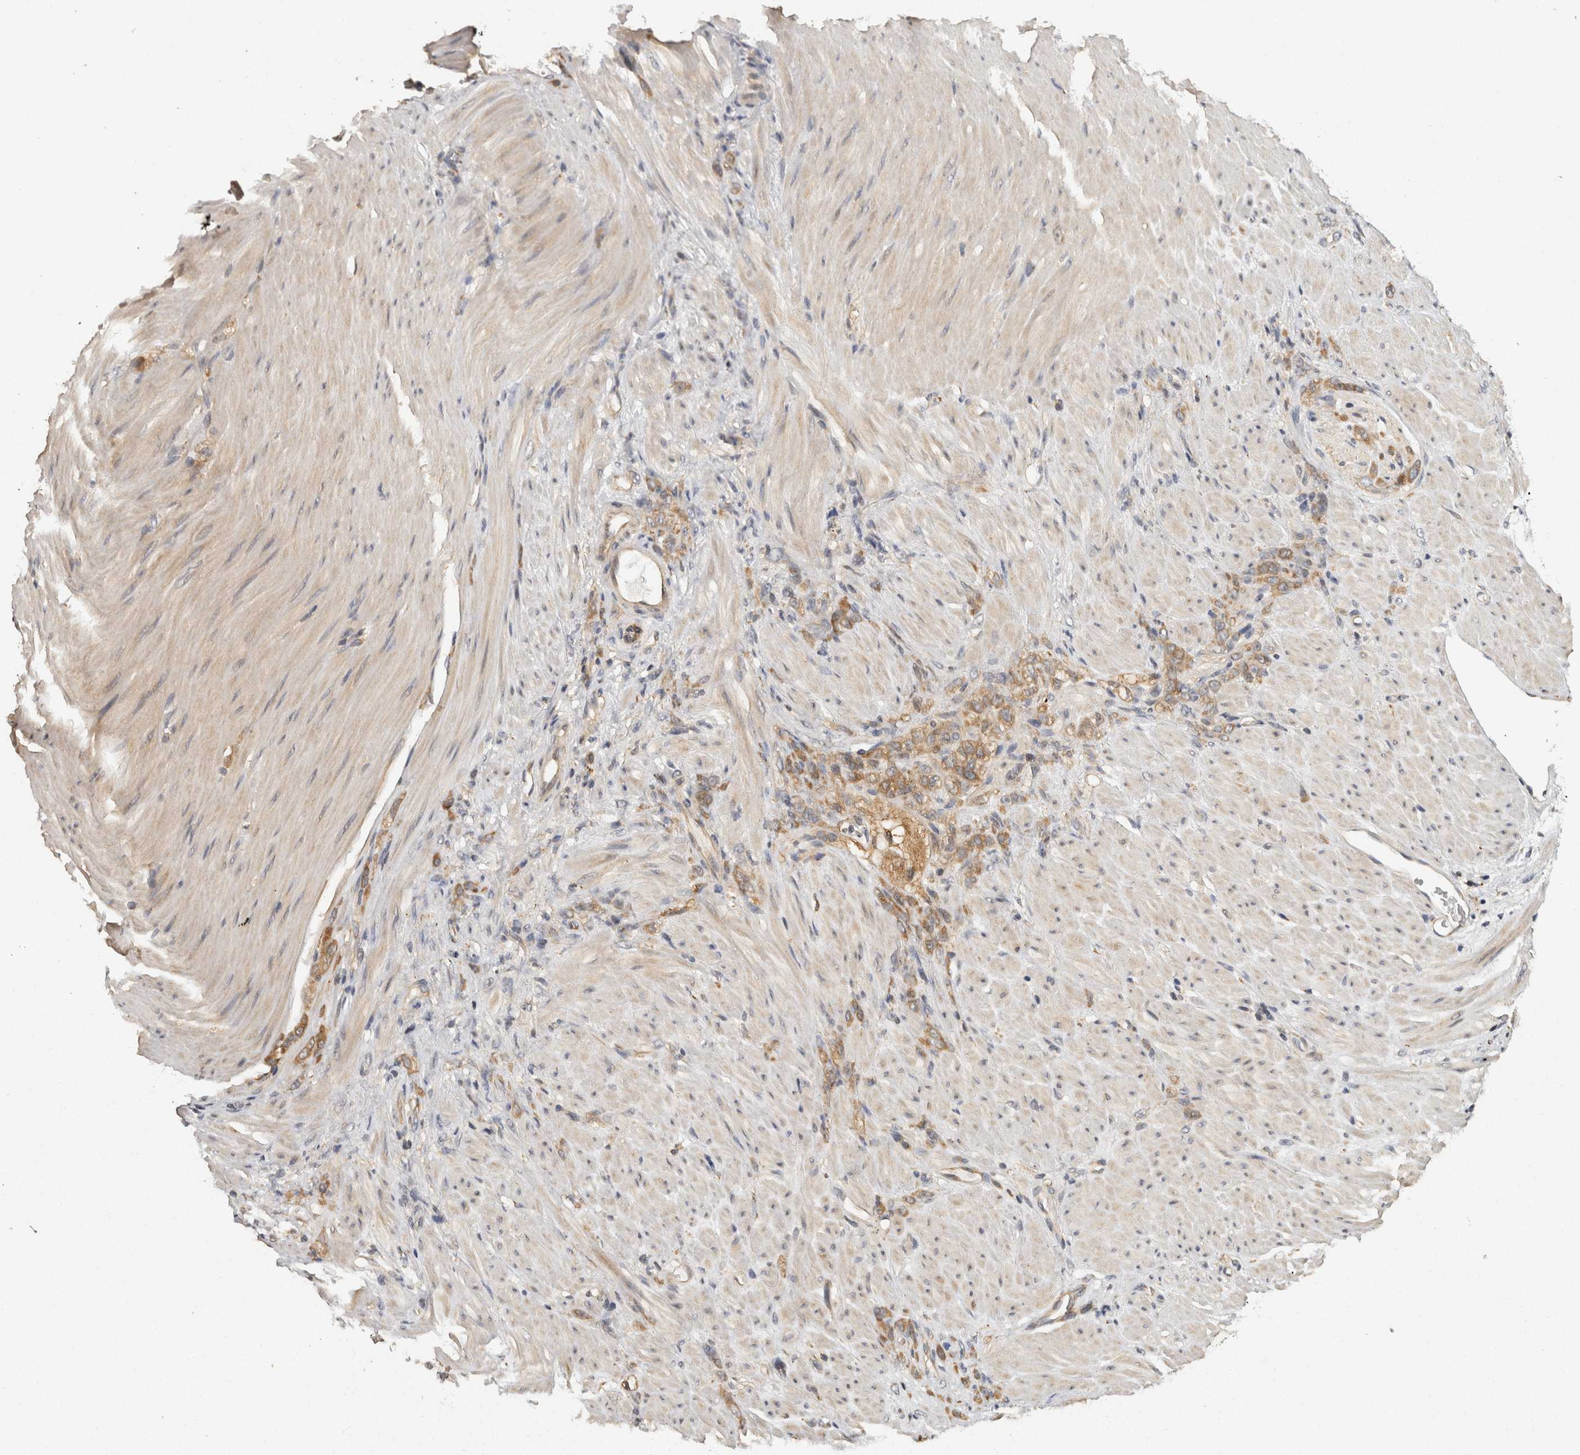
{"staining": {"intensity": "moderate", "quantity": ">75%", "location": "cytoplasmic/membranous"}, "tissue": "stomach cancer", "cell_type": "Tumor cells", "image_type": "cancer", "snomed": [{"axis": "morphology", "description": "Normal tissue, NOS"}, {"axis": "morphology", "description": "Adenocarcinoma, NOS"}, {"axis": "topography", "description": "Stomach"}], "caption": "Protein staining of stomach cancer tissue demonstrates moderate cytoplasmic/membranous expression in approximately >75% of tumor cells. Using DAB (3,3'-diaminobenzidine) (brown) and hematoxylin (blue) stains, captured at high magnification using brightfield microscopy.", "gene": "ACAT2", "patient": {"sex": "male", "age": 82}}